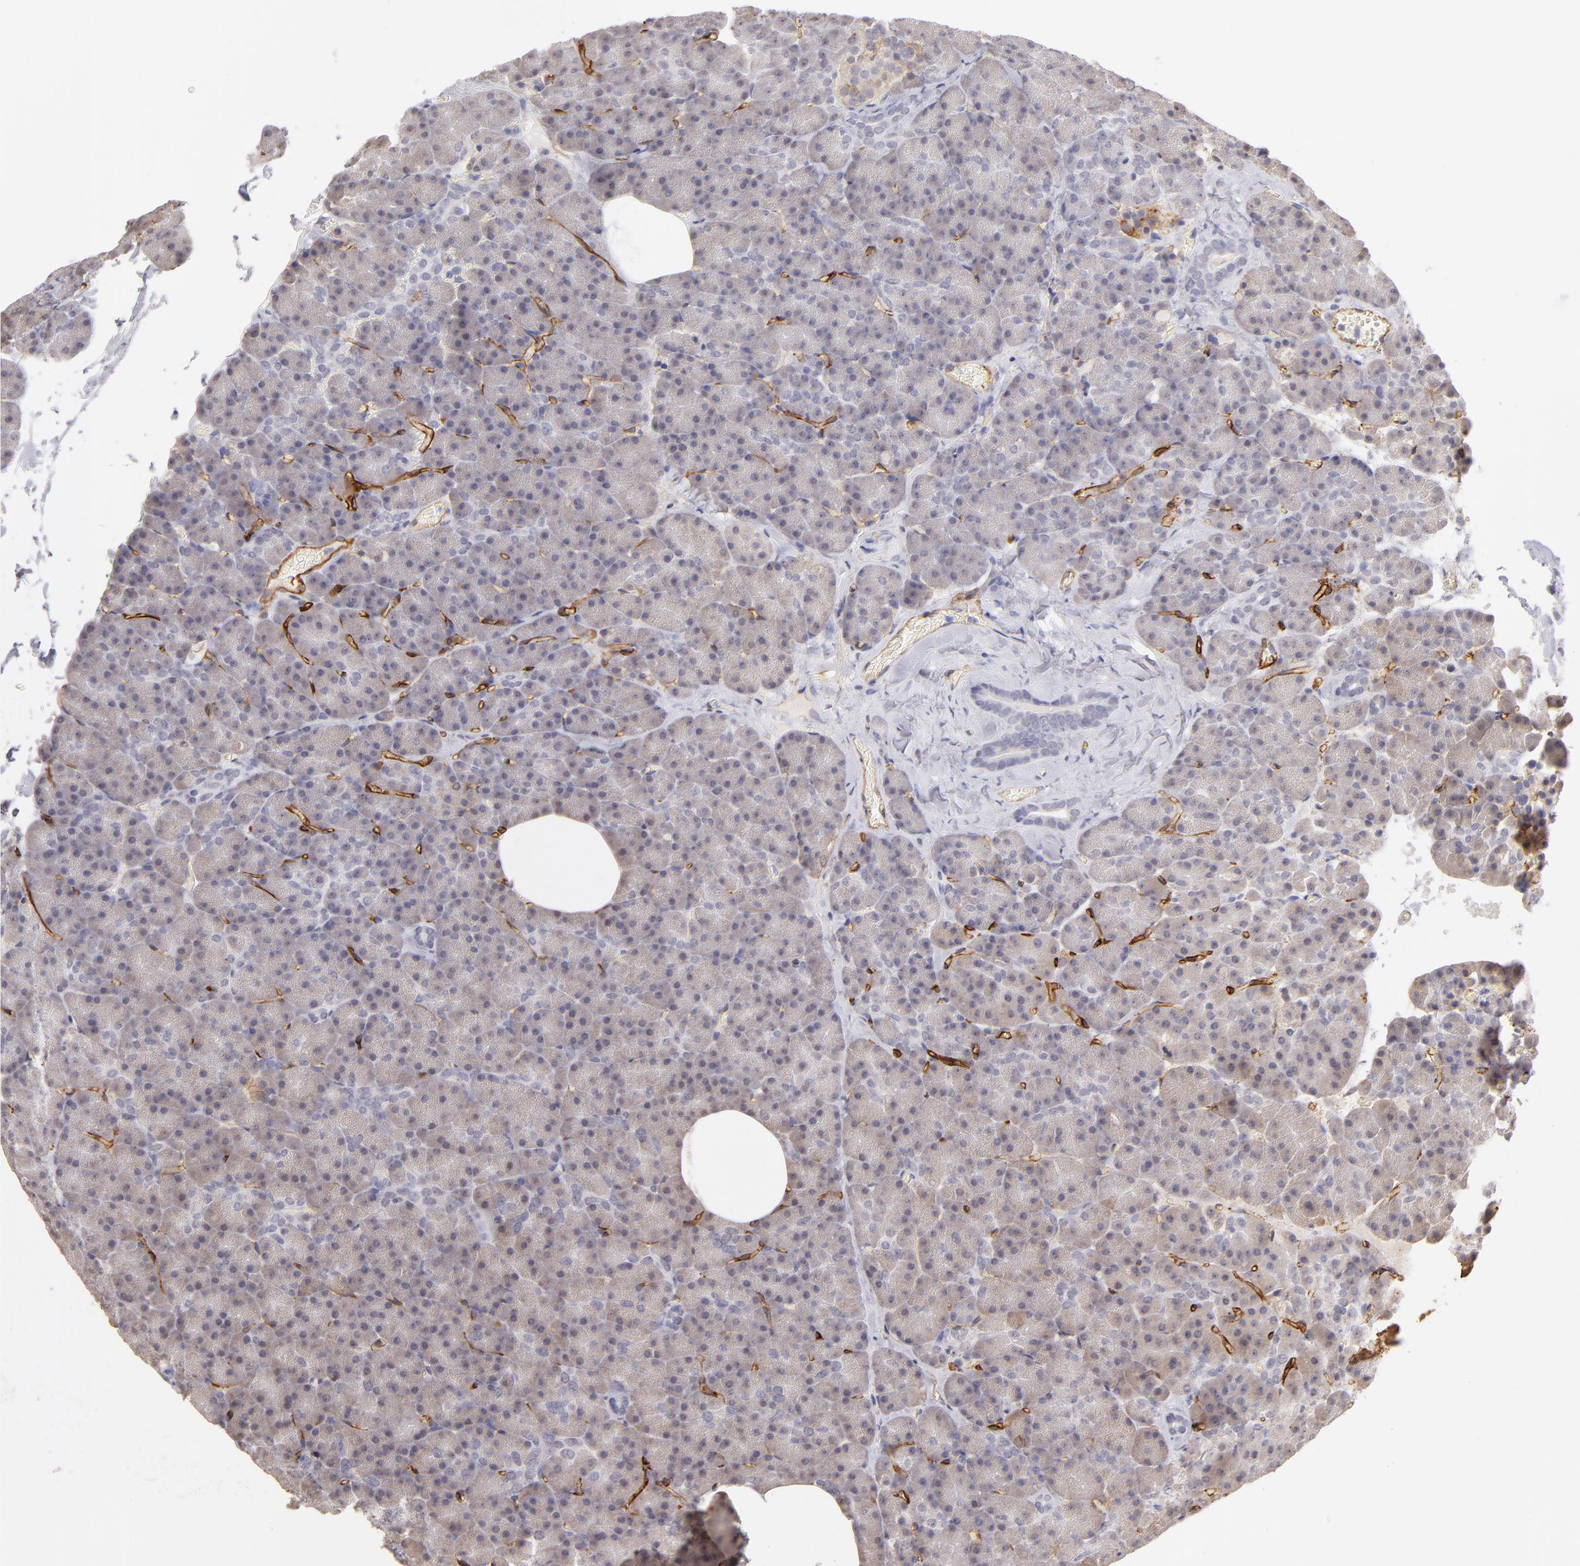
{"staining": {"intensity": "weak", "quantity": "25%-75%", "location": "cytoplasmic/membranous"}, "tissue": "carcinoid", "cell_type": "Tumor cells", "image_type": "cancer", "snomed": [{"axis": "morphology", "description": "Normal tissue, NOS"}, {"axis": "morphology", "description": "Carcinoid, malignant, NOS"}, {"axis": "topography", "description": "Pancreas"}], "caption": "The photomicrograph displays a brown stain indicating the presence of a protein in the cytoplasmic/membranous of tumor cells in carcinoid. The staining was performed using DAB (3,3'-diaminobenzidine), with brown indicating positive protein expression. Nuclei are stained blue with hematoxylin.", "gene": "THBD", "patient": {"sex": "female", "age": 35}}